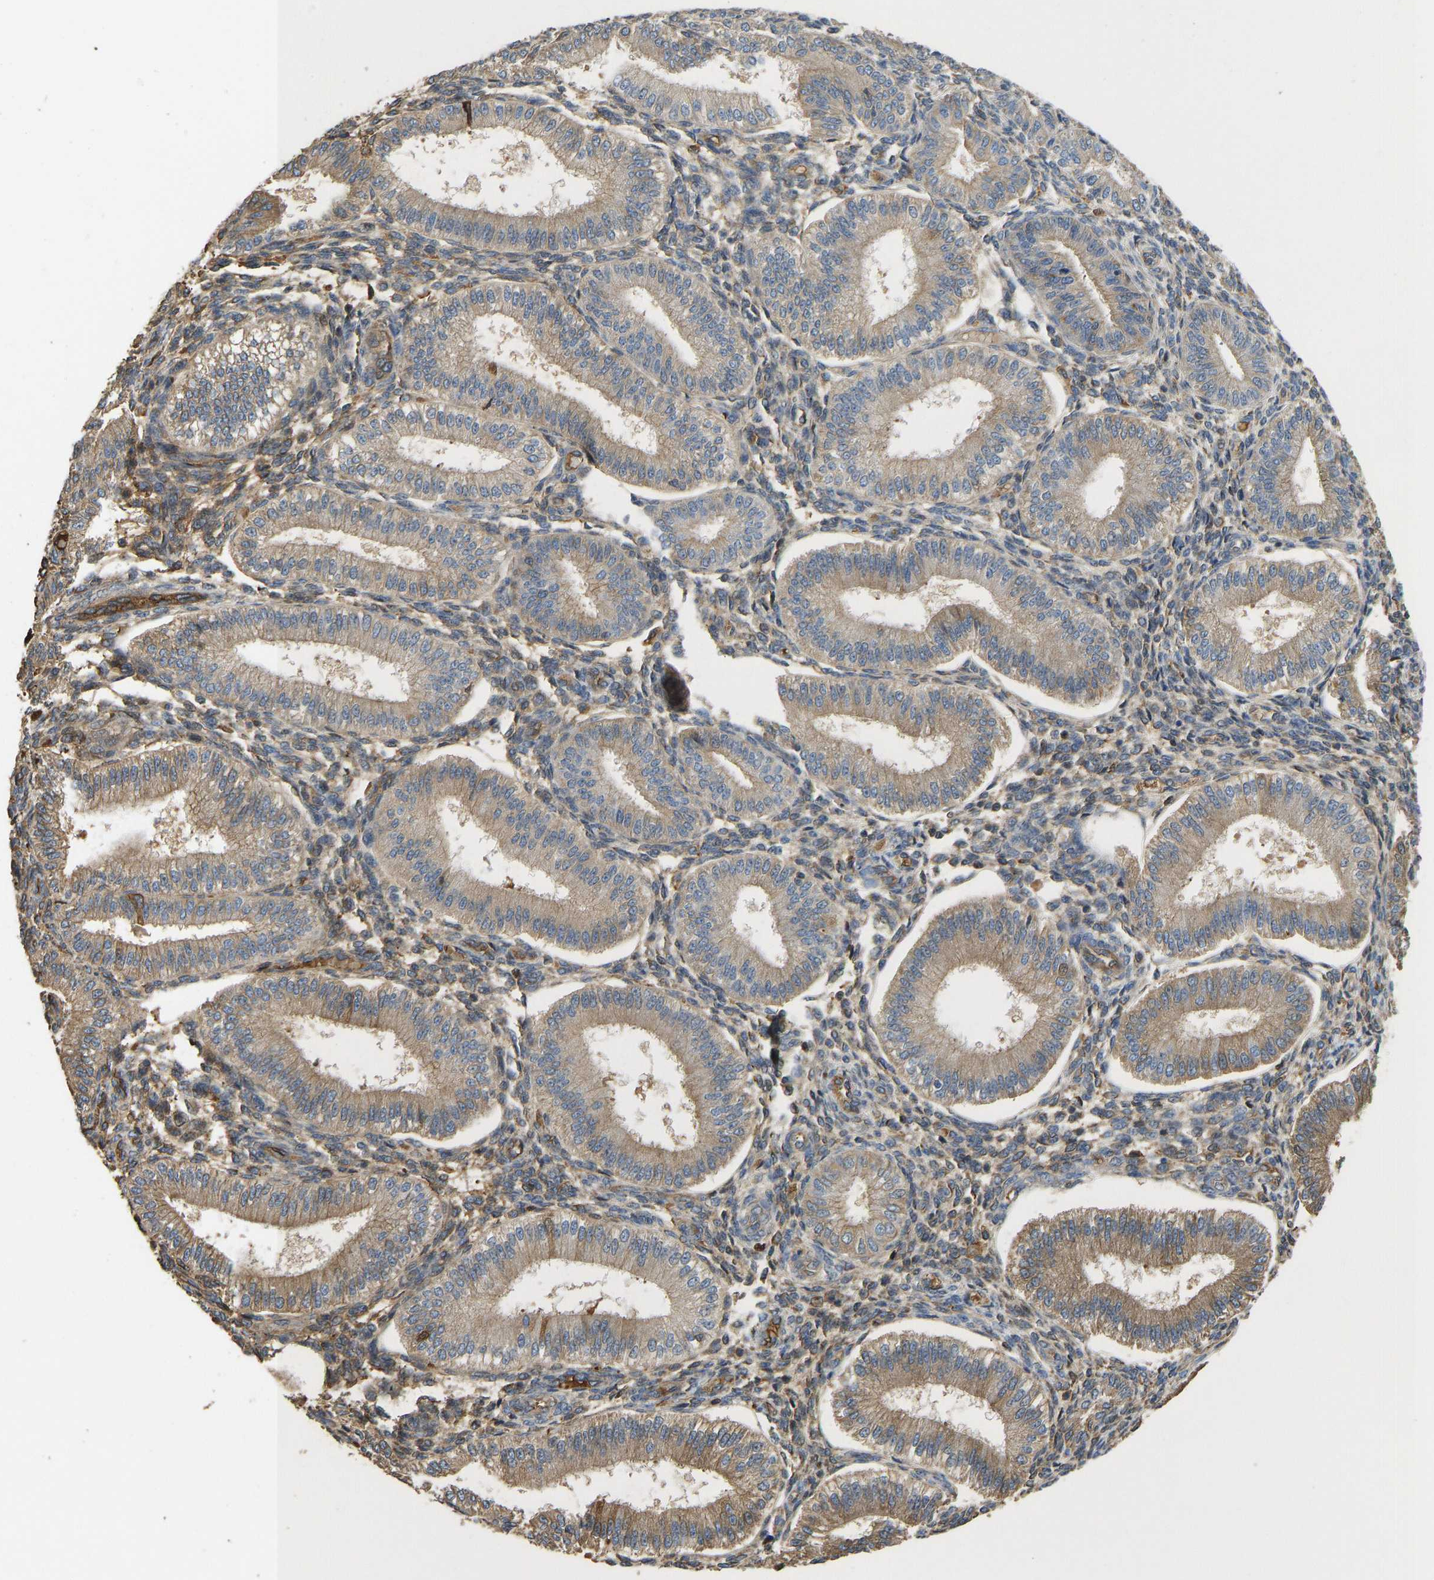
{"staining": {"intensity": "moderate", "quantity": ">75%", "location": "cytoplasmic/membranous"}, "tissue": "endometrium", "cell_type": "Cells in endometrial stroma", "image_type": "normal", "snomed": [{"axis": "morphology", "description": "Normal tissue, NOS"}, {"axis": "topography", "description": "Endometrium"}], "caption": "Moderate cytoplasmic/membranous protein staining is identified in approximately >75% of cells in endometrial stroma in endometrium.", "gene": "VCPKMT", "patient": {"sex": "female", "age": 39}}